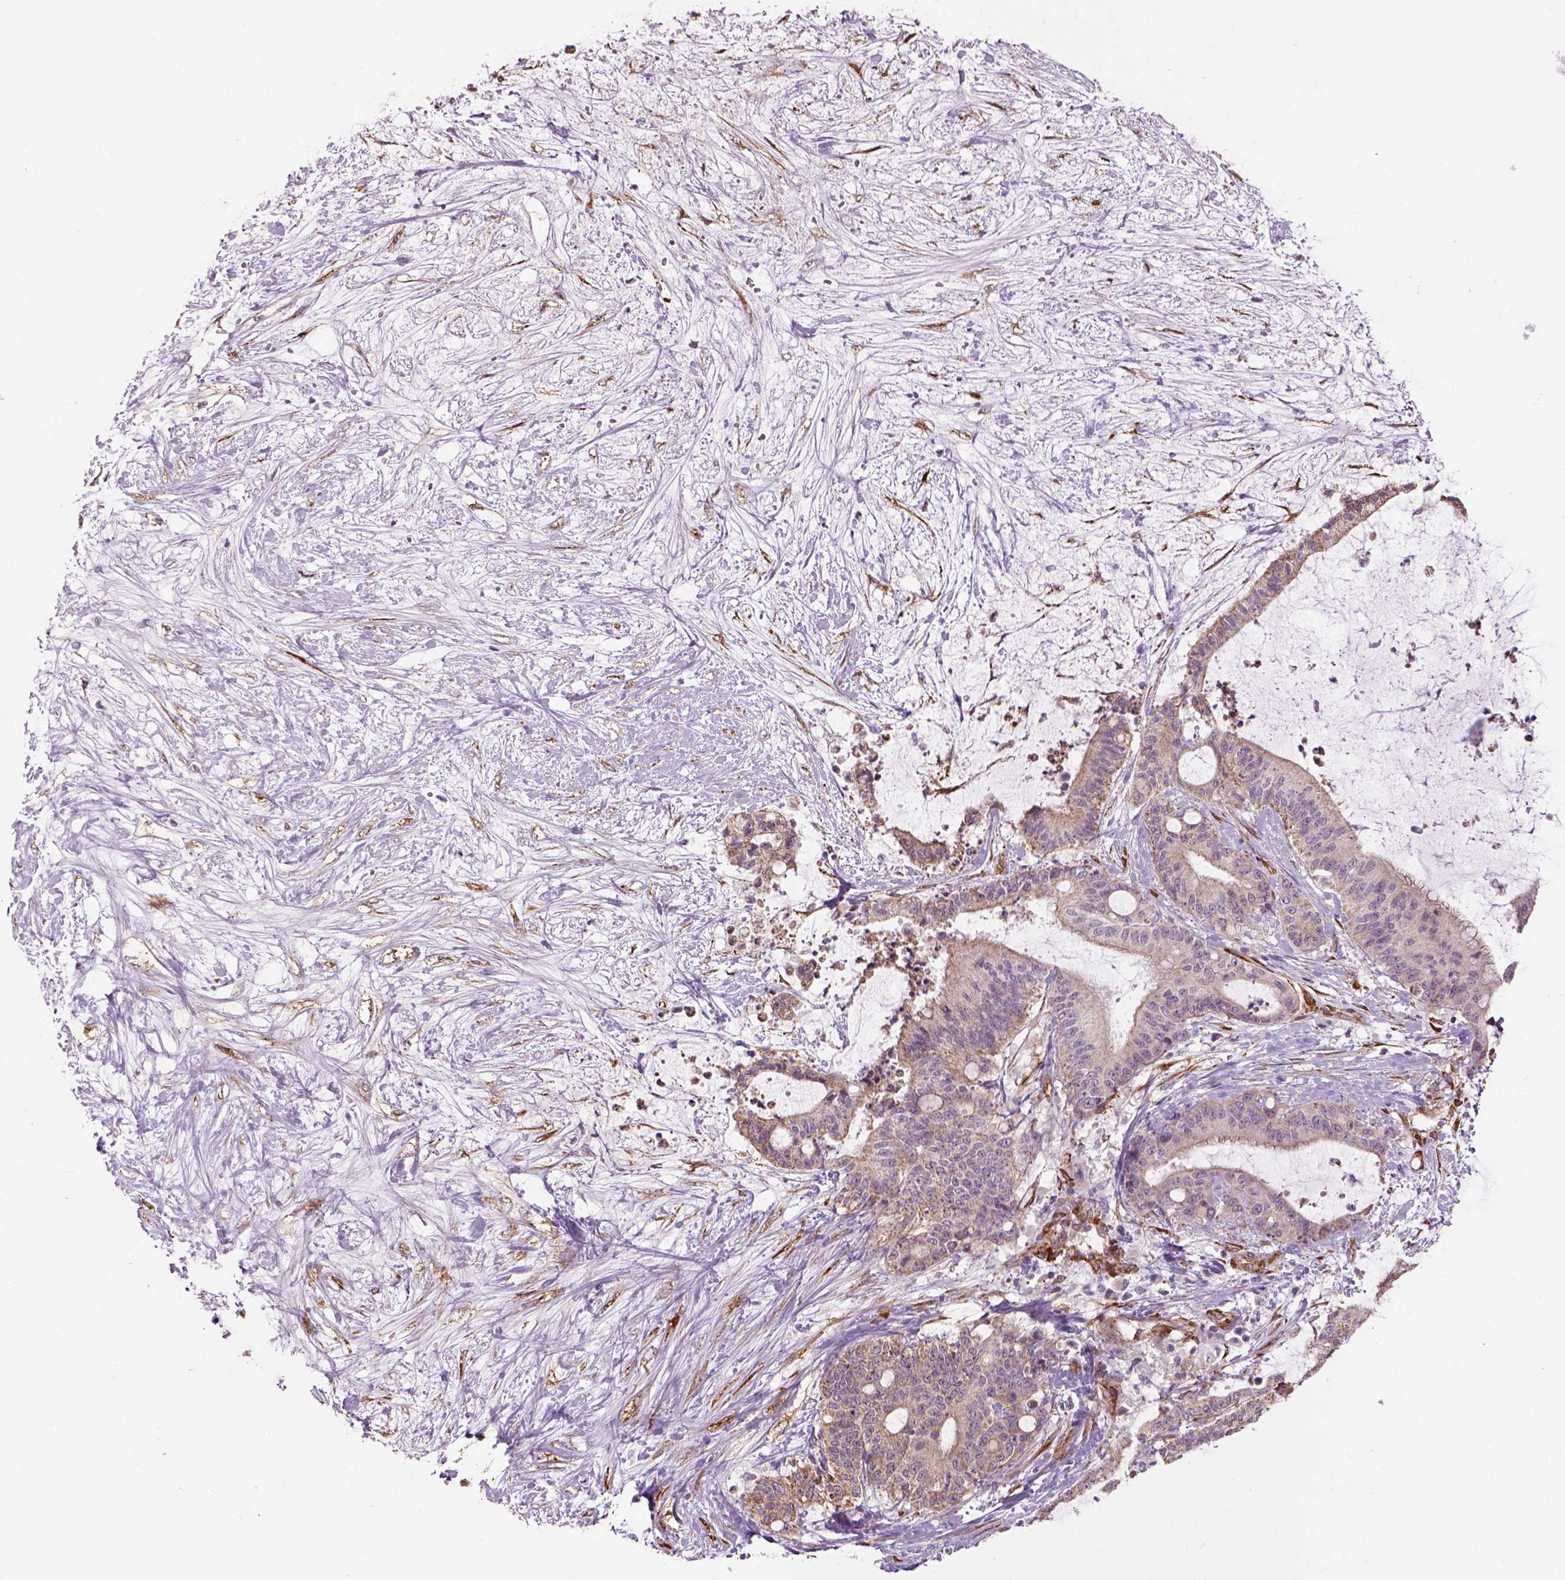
{"staining": {"intensity": "negative", "quantity": "none", "location": "none"}, "tissue": "liver cancer", "cell_type": "Tumor cells", "image_type": "cancer", "snomed": [{"axis": "morphology", "description": "Cholangiocarcinoma"}, {"axis": "topography", "description": "Liver"}], "caption": "The photomicrograph displays no staining of tumor cells in liver cancer (cholangiocarcinoma).", "gene": "XK", "patient": {"sex": "female", "age": 73}}